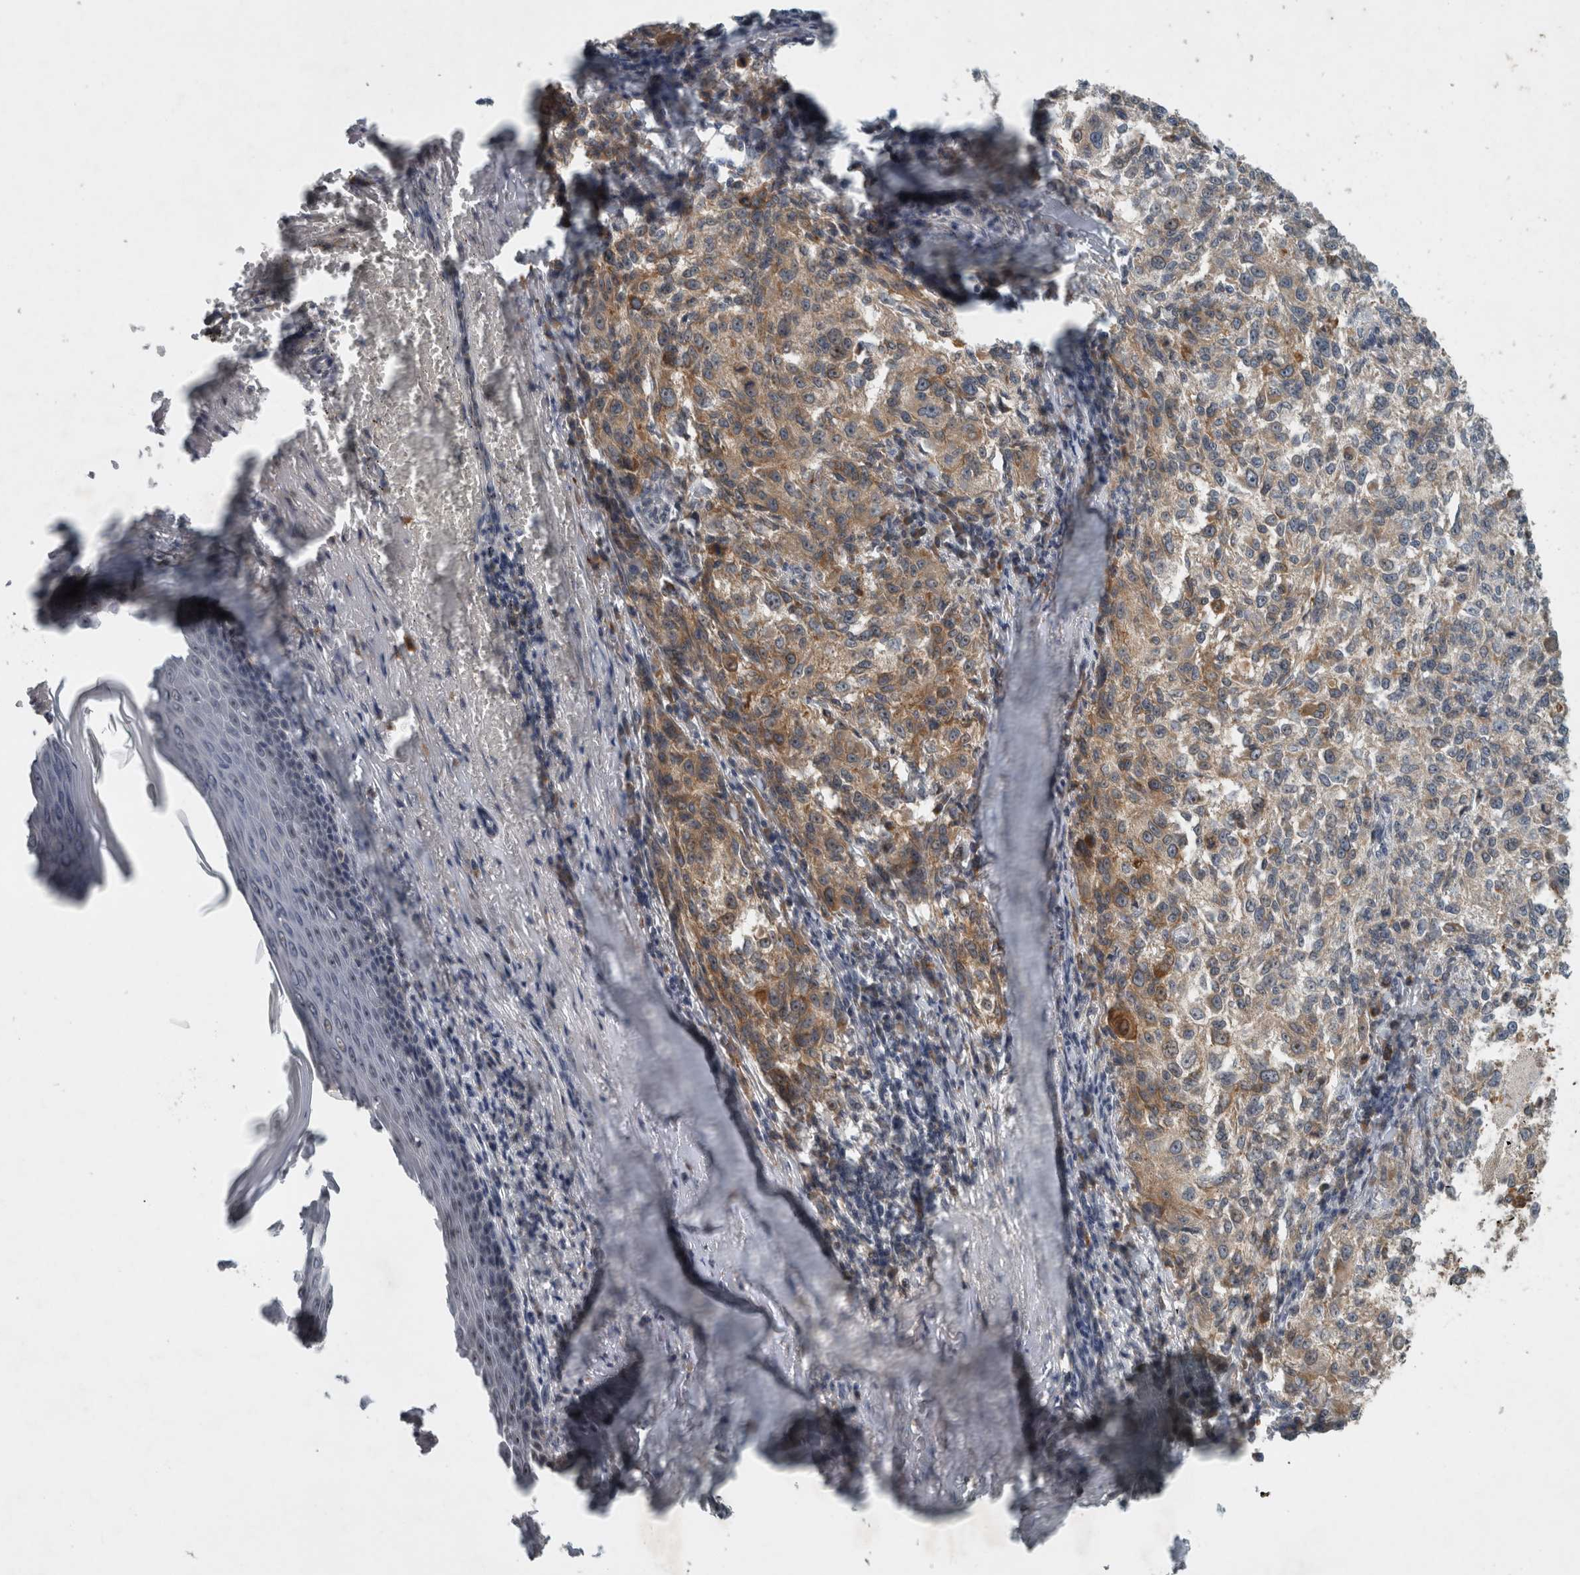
{"staining": {"intensity": "moderate", "quantity": ">75%", "location": "cytoplasmic/membranous"}, "tissue": "melanoma", "cell_type": "Tumor cells", "image_type": "cancer", "snomed": [{"axis": "morphology", "description": "Necrosis, NOS"}, {"axis": "morphology", "description": "Malignant melanoma, NOS"}, {"axis": "topography", "description": "Skin"}], "caption": "Immunohistochemical staining of malignant melanoma exhibits medium levels of moderate cytoplasmic/membranous staining in about >75% of tumor cells. (Brightfield microscopy of DAB IHC at high magnification).", "gene": "GPR137B", "patient": {"sex": "female", "age": 87}}